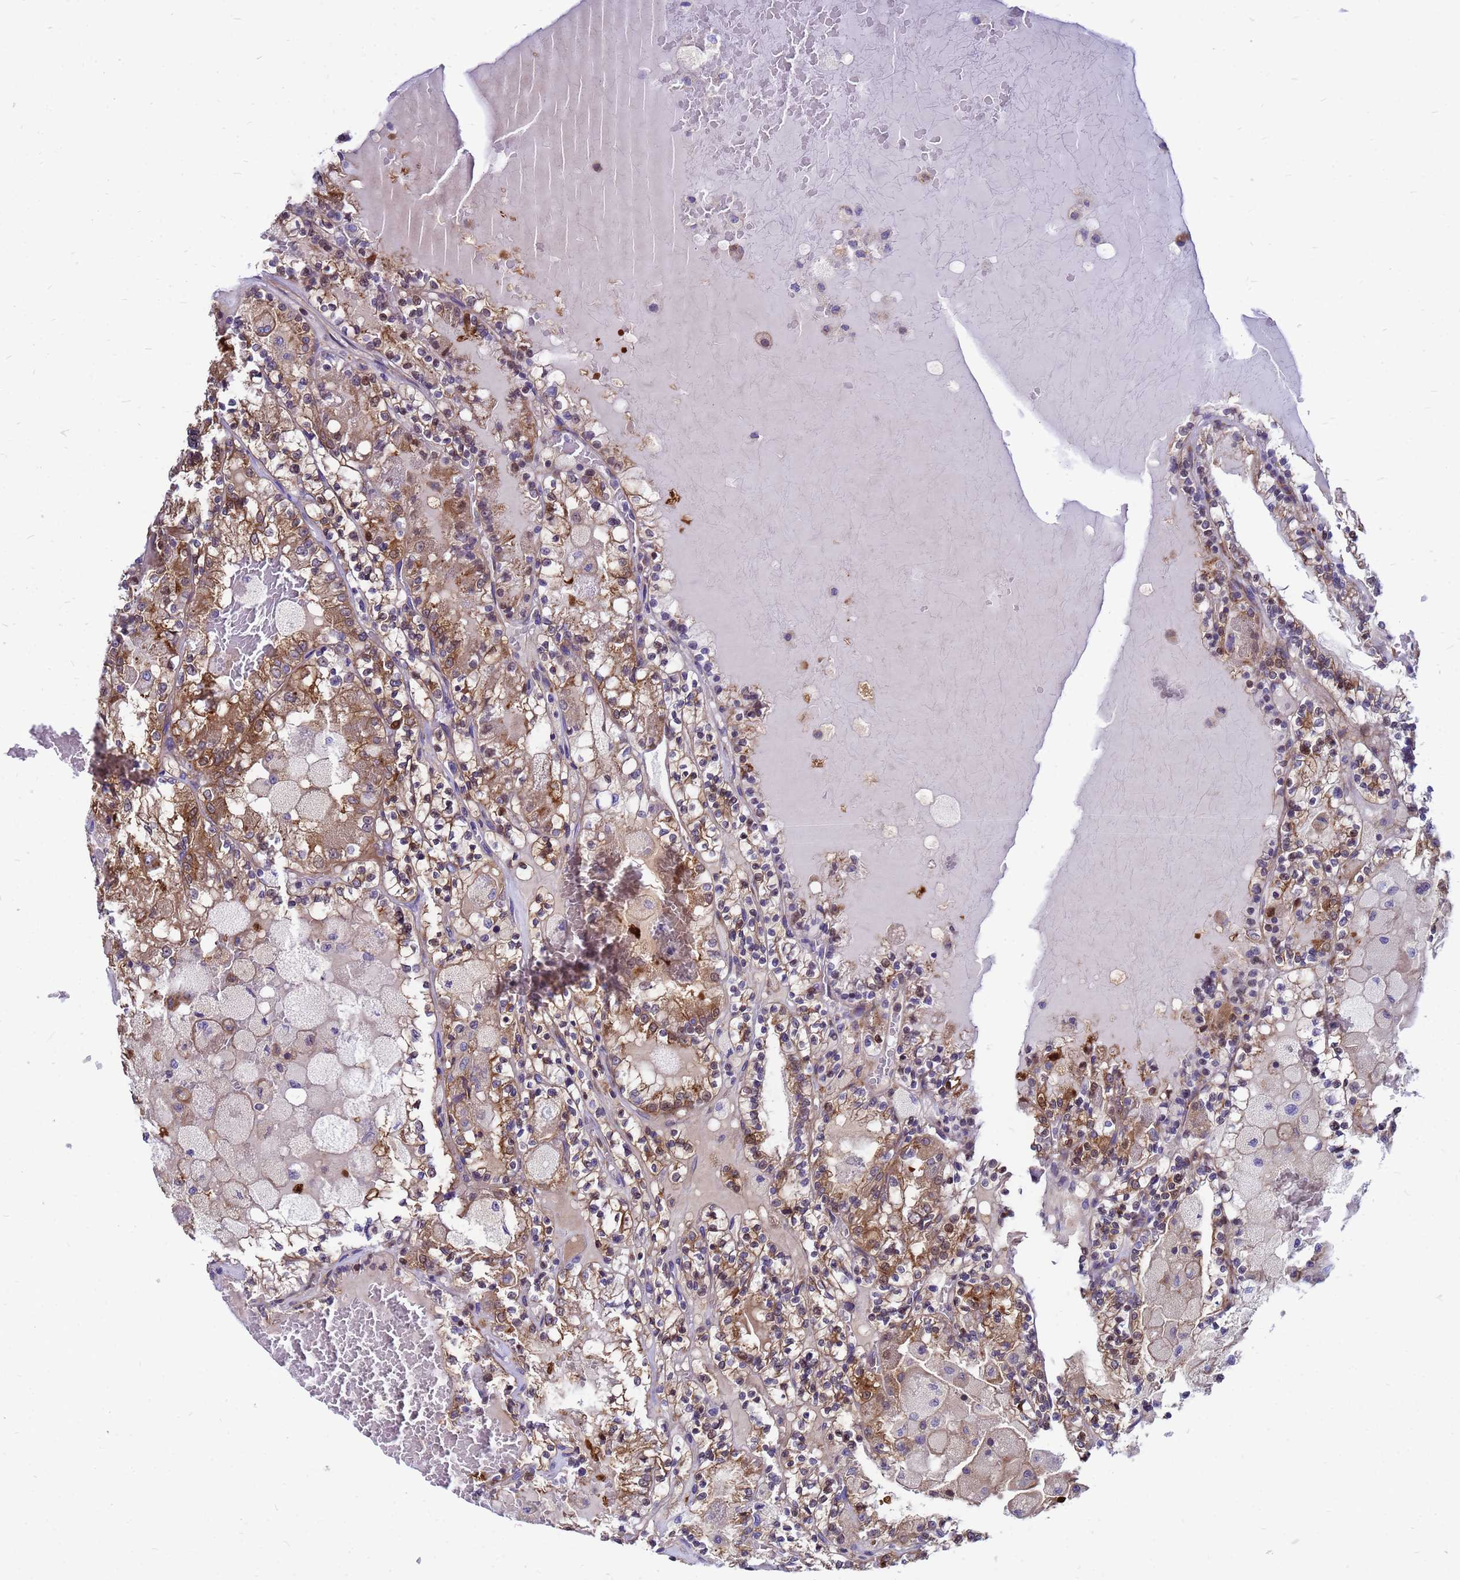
{"staining": {"intensity": "moderate", "quantity": ">75%", "location": "cytoplasmic/membranous"}, "tissue": "renal cancer", "cell_type": "Tumor cells", "image_type": "cancer", "snomed": [{"axis": "morphology", "description": "Adenocarcinoma, NOS"}, {"axis": "topography", "description": "Kidney"}], "caption": "Renal cancer (adenocarcinoma) stained for a protein exhibits moderate cytoplasmic/membranous positivity in tumor cells.", "gene": "FHIP1A", "patient": {"sex": "female", "age": 56}}